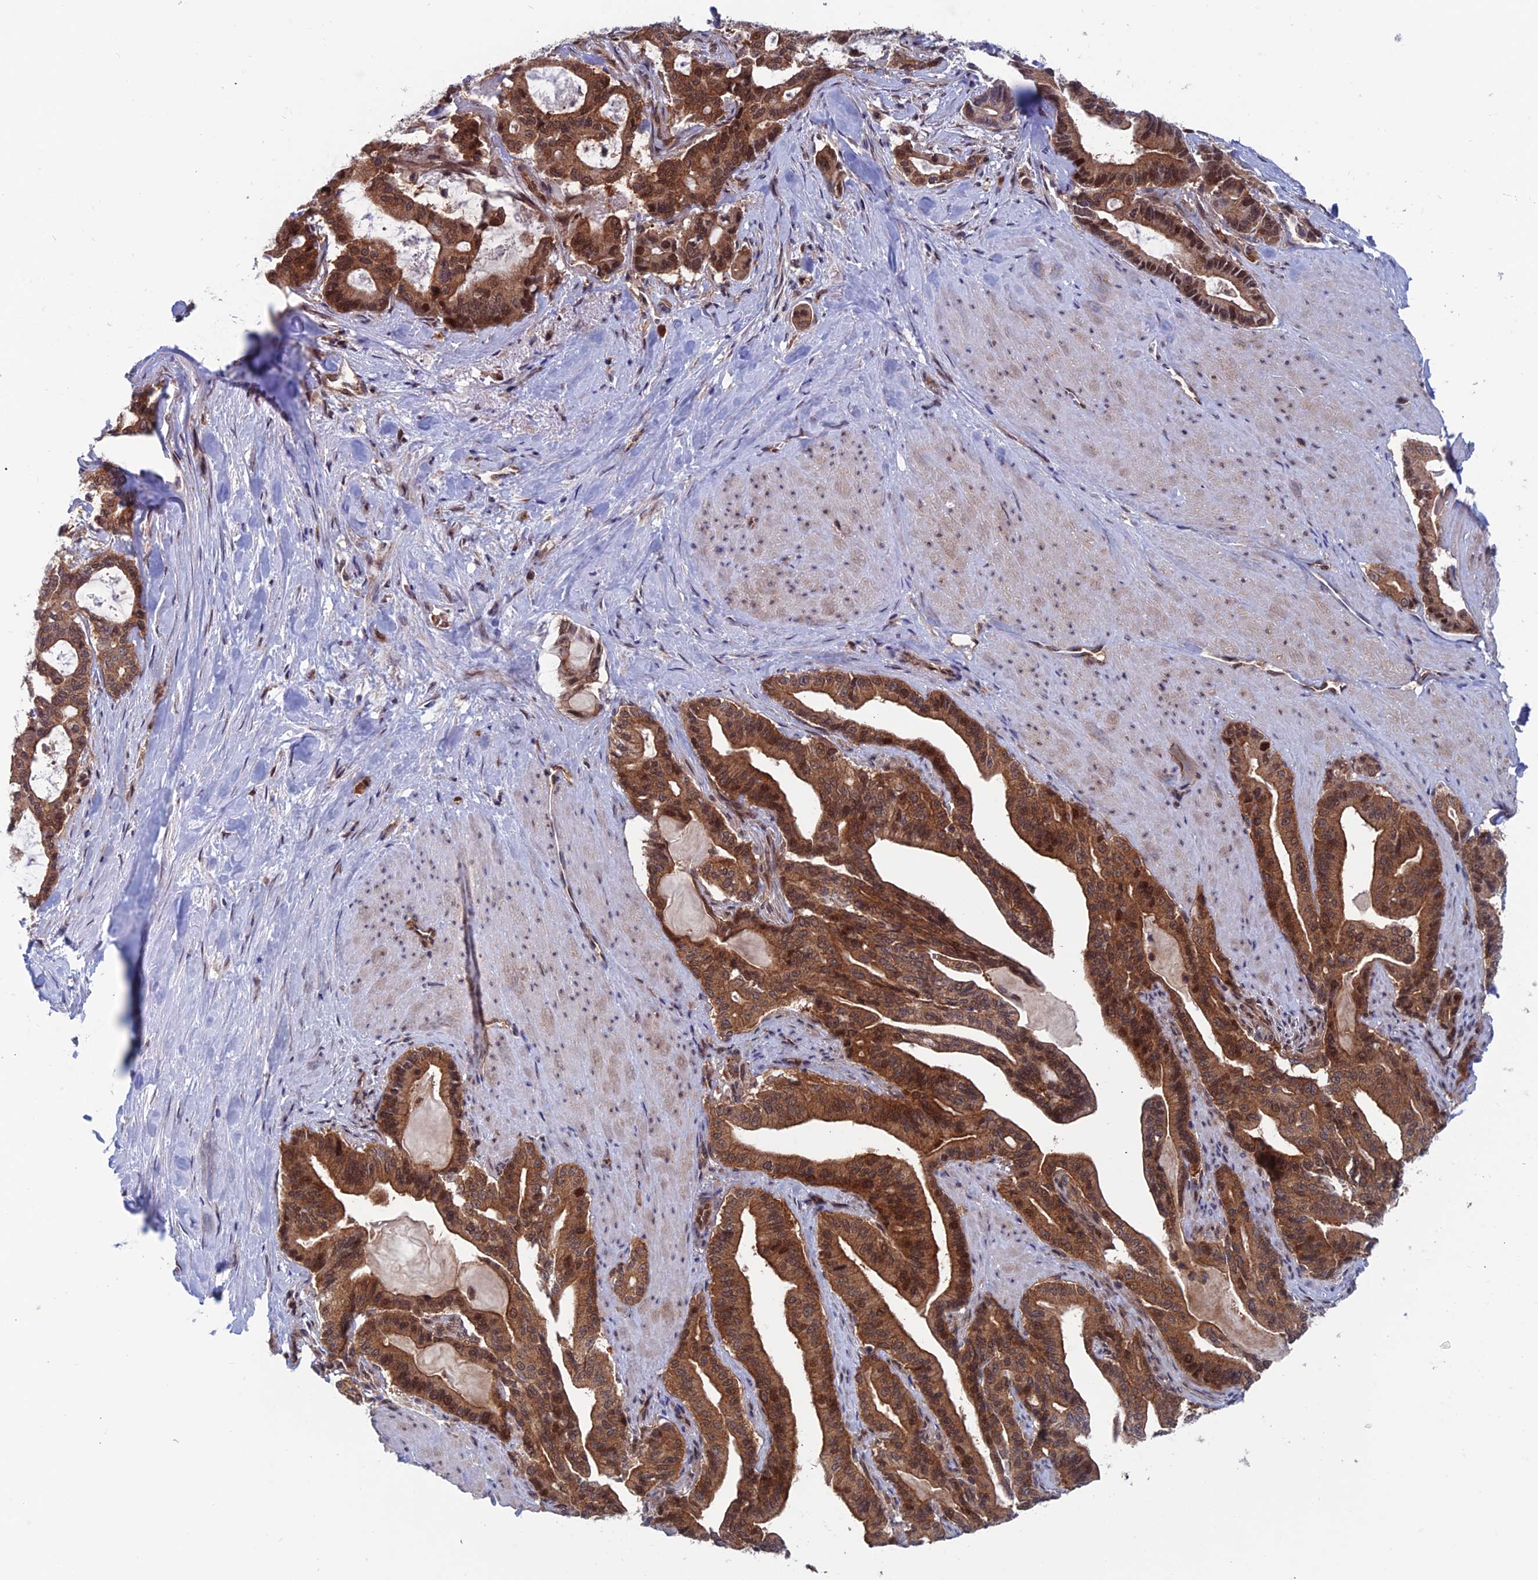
{"staining": {"intensity": "strong", "quantity": ">75%", "location": "cytoplasmic/membranous,nuclear"}, "tissue": "pancreatic cancer", "cell_type": "Tumor cells", "image_type": "cancer", "snomed": [{"axis": "morphology", "description": "Adenocarcinoma, NOS"}, {"axis": "topography", "description": "Pancreas"}], "caption": "Strong cytoplasmic/membranous and nuclear protein expression is identified in approximately >75% of tumor cells in pancreatic cancer.", "gene": "IGBP1", "patient": {"sex": "male", "age": 63}}